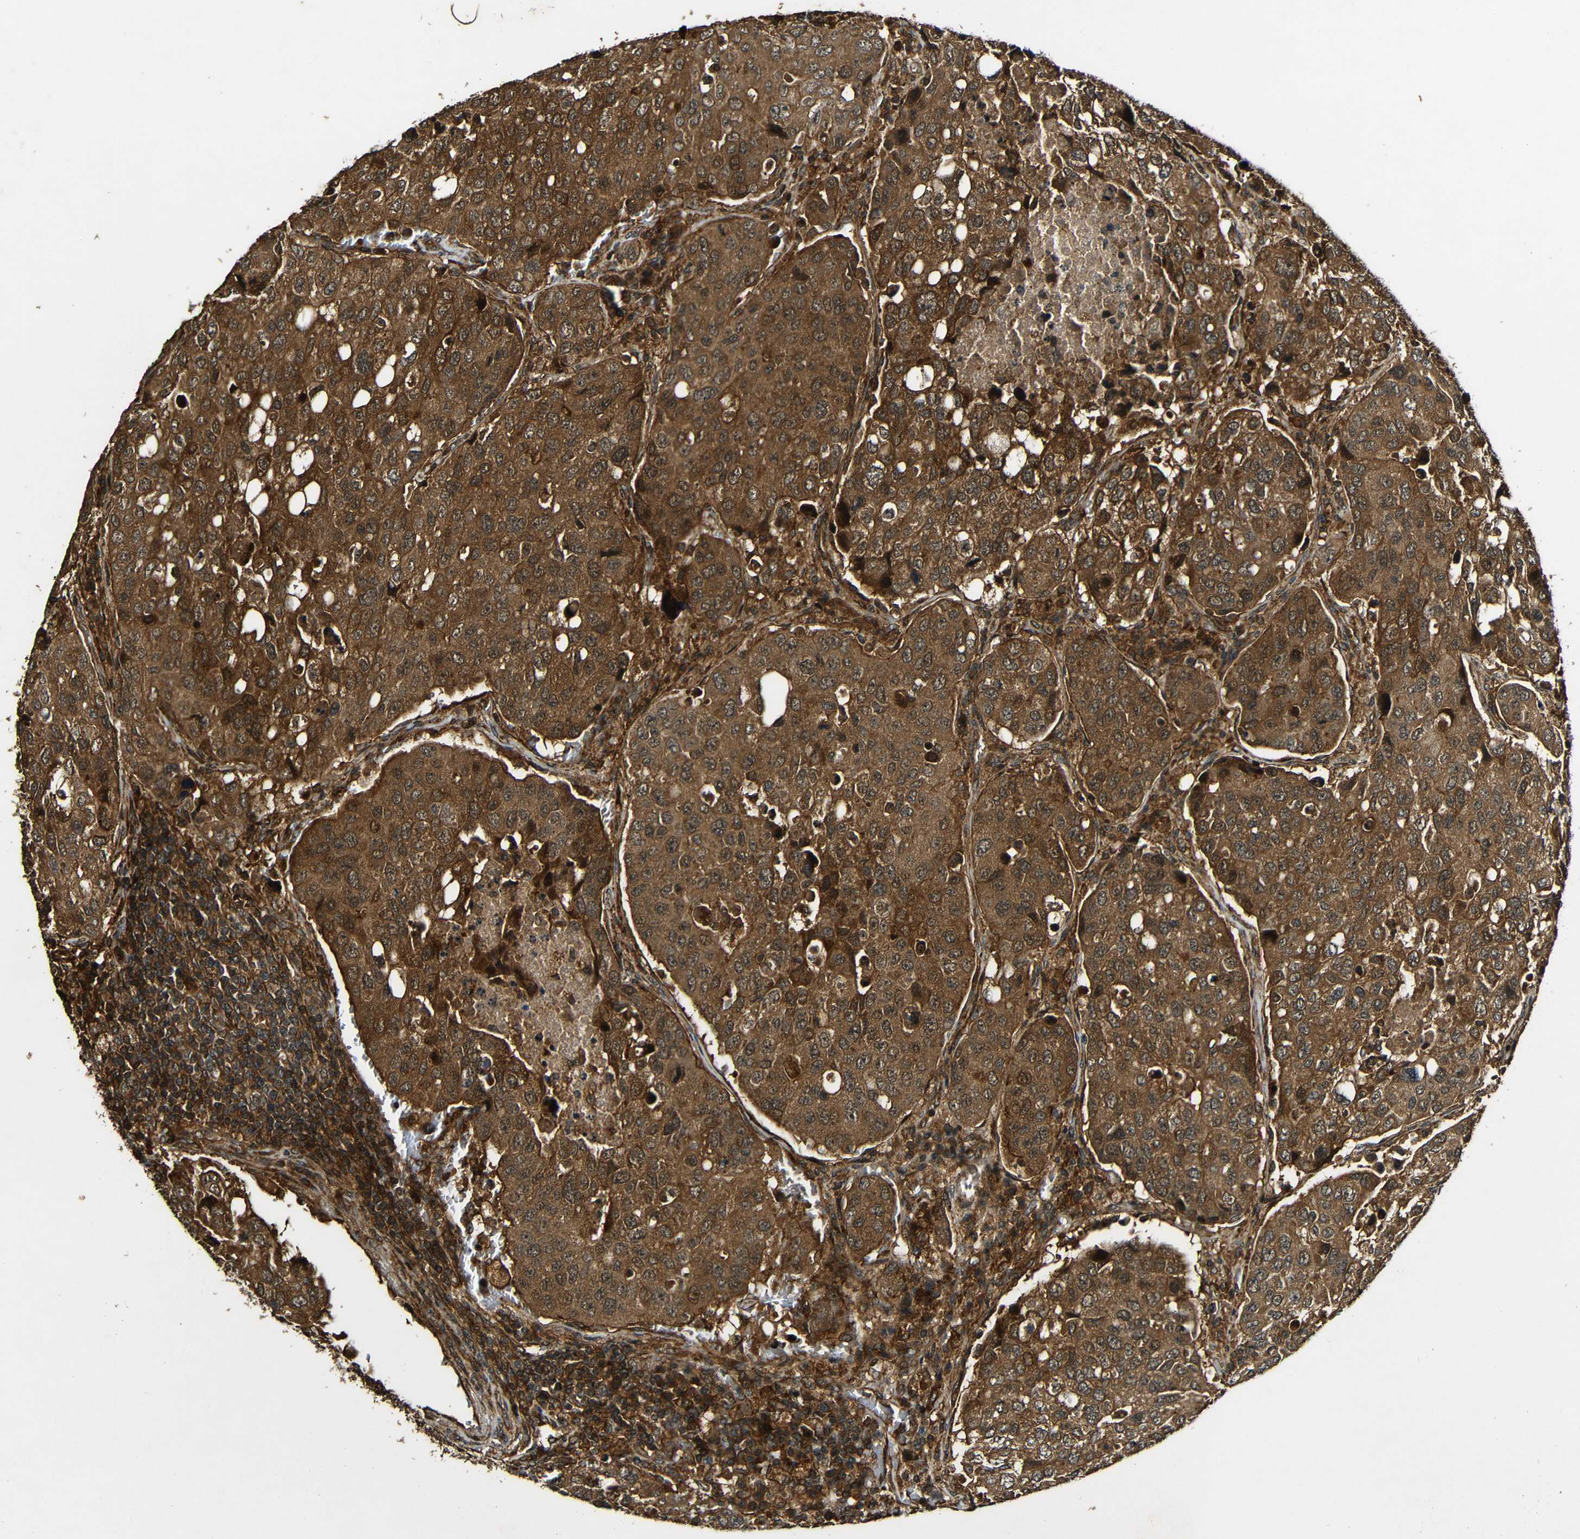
{"staining": {"intensity": "strong", "quantity": ">75%", "location": "cytoplasmic/membranous"}, "tissue": "urothelial cancer", "cell_type": "Tumor cells", "image_type": "cancer", "snomed": [{"axis": "morphology", "description": "Urothelial carcinoma, High grade"}, {"axis": "topography", "description": "Lymph node"}, {"axis": "topography", "description": "Urinary bladder"}], "caption": "IHC (DAB) staining of urothelial cancer reveals strong cytoplasmic/membranous protein expression in approximately >75% of tumor cells.", "gene": "CASP8", "patient": {"sex": "male", "age": 51}}